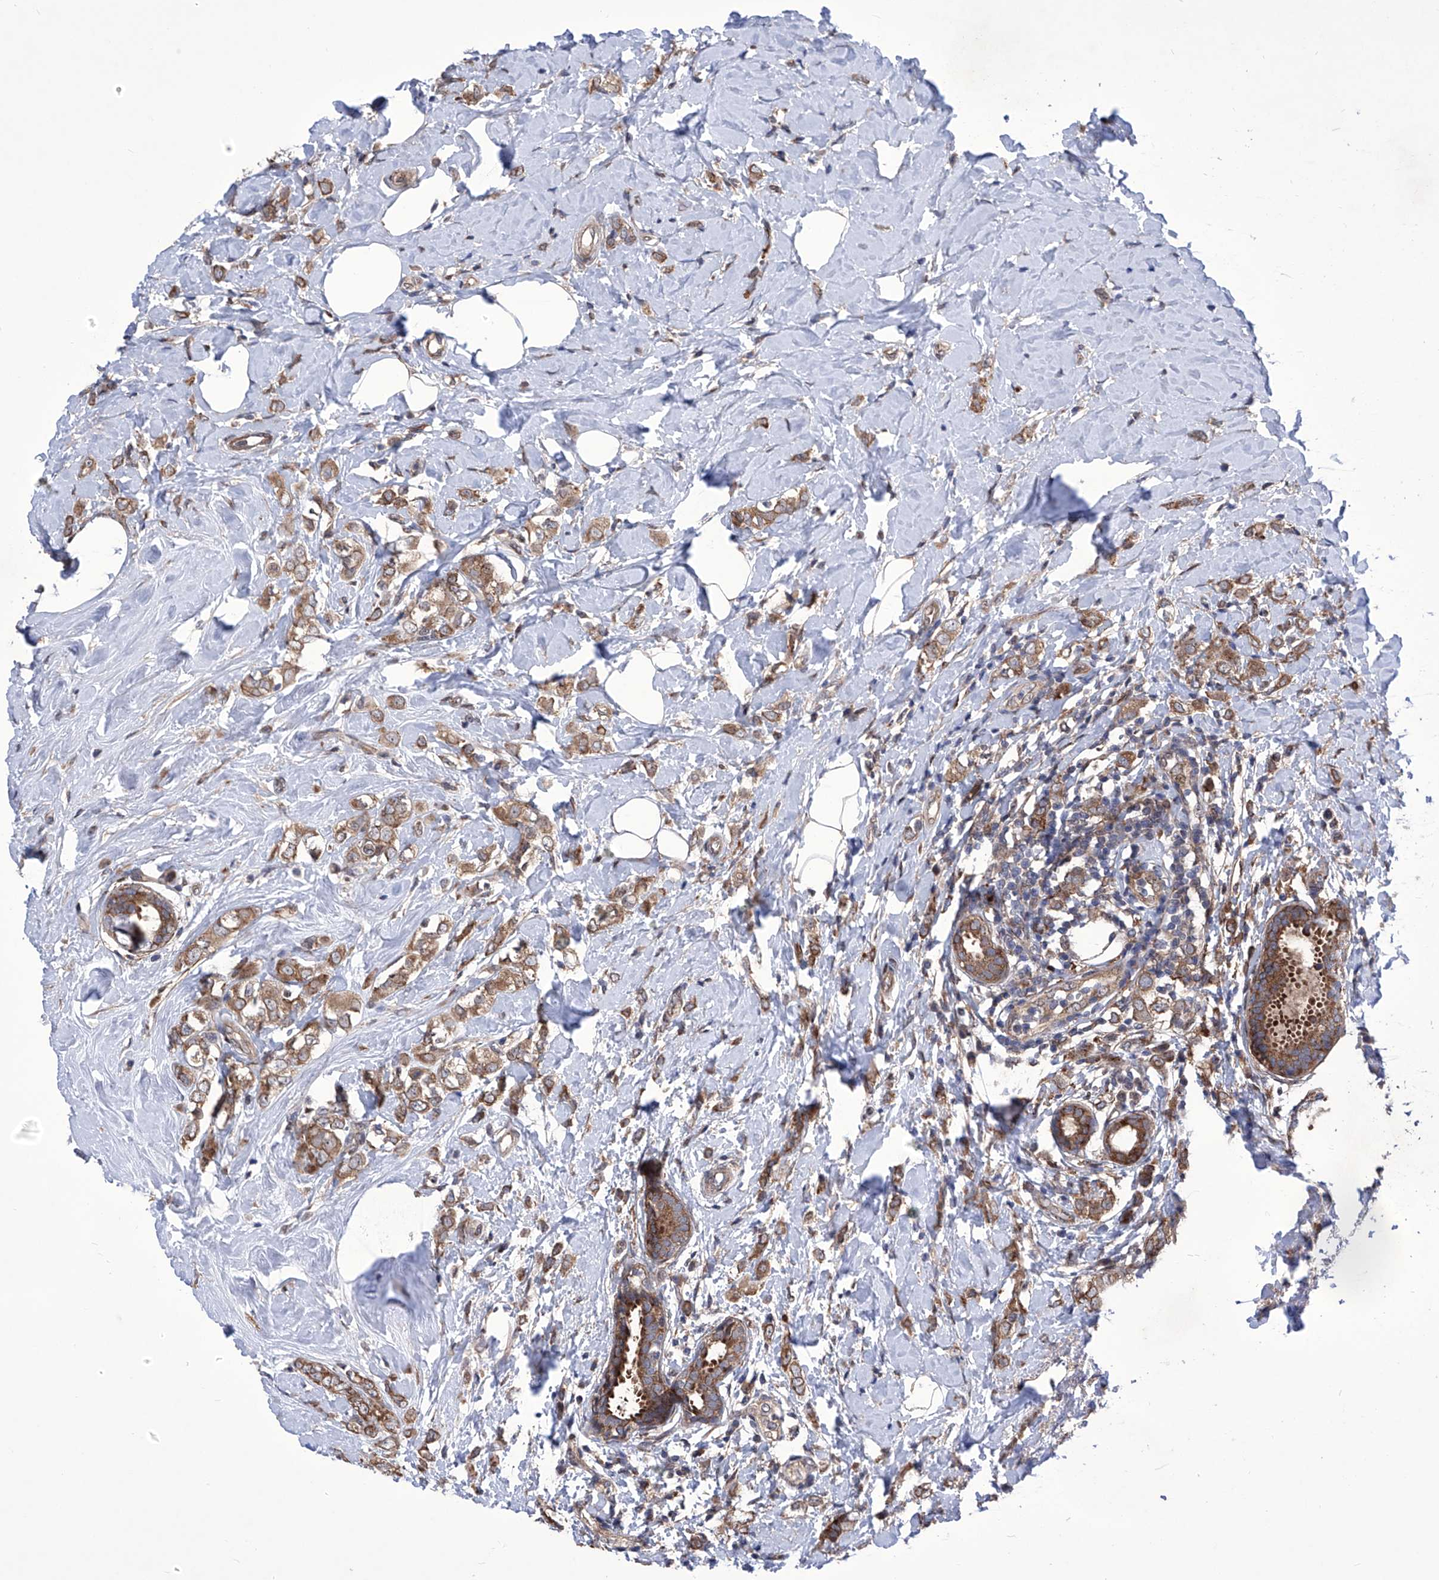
{"staining": {"intensity": "moderate", "quantity": ">75%", "location": "cytoplasmic/membranous"}, "tissue": "breast cancer", "cell_type": "Tumor cells", "image_type": "cancer", "snomed": [{"axis": "morphology", "description": "Lobular carcinoma"}, {"axis": "topography", "description": "Breast"}], "caption": "Immunohistochemistry image of neoplastic tissue: human lobular carcinoma (breast) stained using immunohistochemistry (IHC) shows medium levels of moderate protein expression localized specifically in the cytoplasmic/membranous of tumor cells, appearing as a cytoplasmic/membranous brown color.", "gene": "KTI12", "patient": {"sex": "female", "age": 47}}